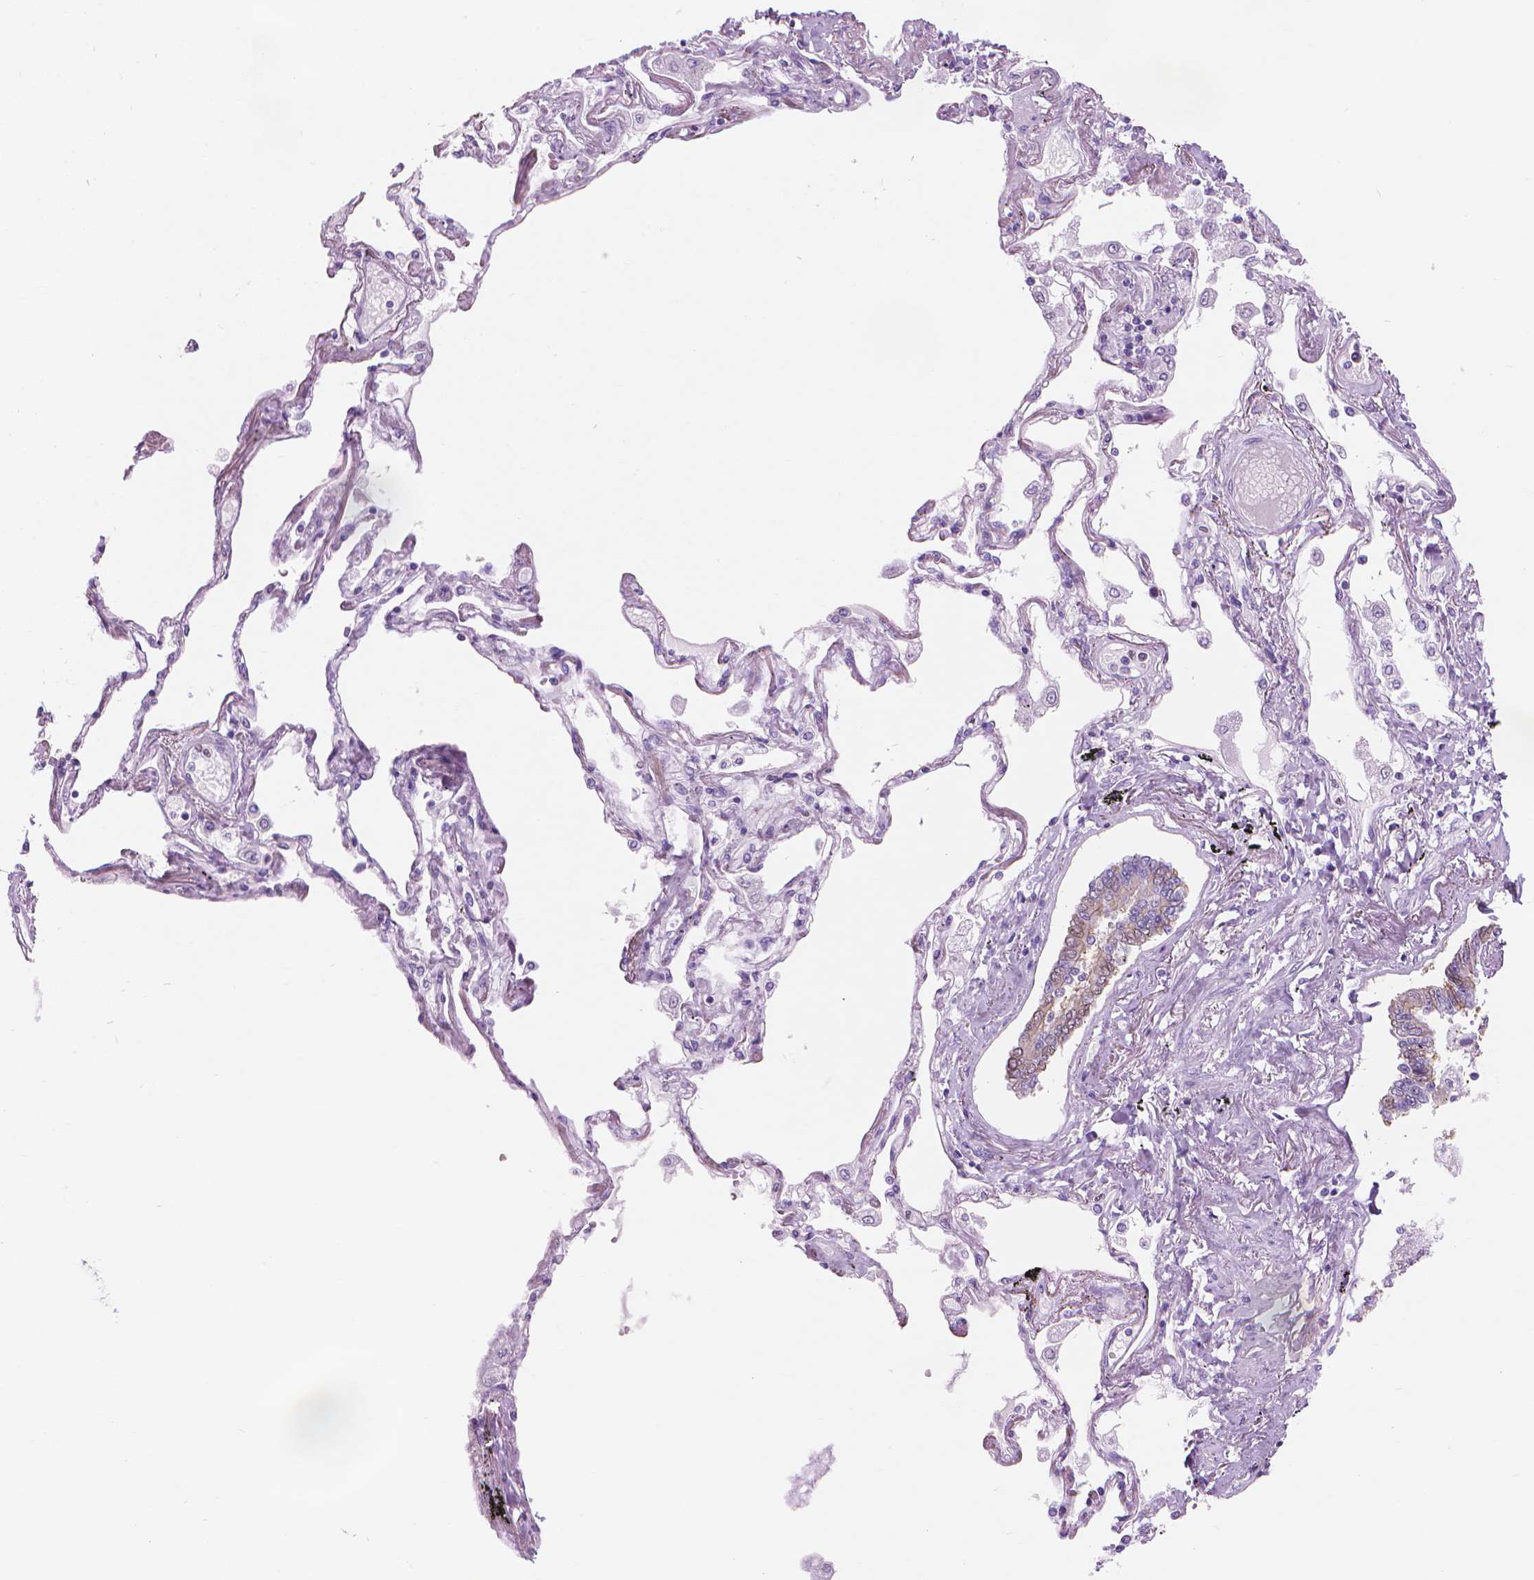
{"staining": {"intensity": "negative", "quantity": "none", "location": "none"}, "tissue": "lung", "cell_type": "Alveolar cells", "image_type": "normal", "snomed": [{"axis": "morphology", "description": "Normal tissue, NOS"}, {"axis": "morphology", "description": "Adenocarcinoma, NOS"}, {"axis": "topography", "description": "Cartilage tissue"}, {"axis": "topography", "description": "Lung"}], "caption": "This histopathology image is of benign lung stained with immunohistochemistry to label a protein in brown with the nuclei are counter-stained blue. There is no expression in alveolar cells.", "gene": "TTC29", "patient": {"sex": "female", "age": 67}}